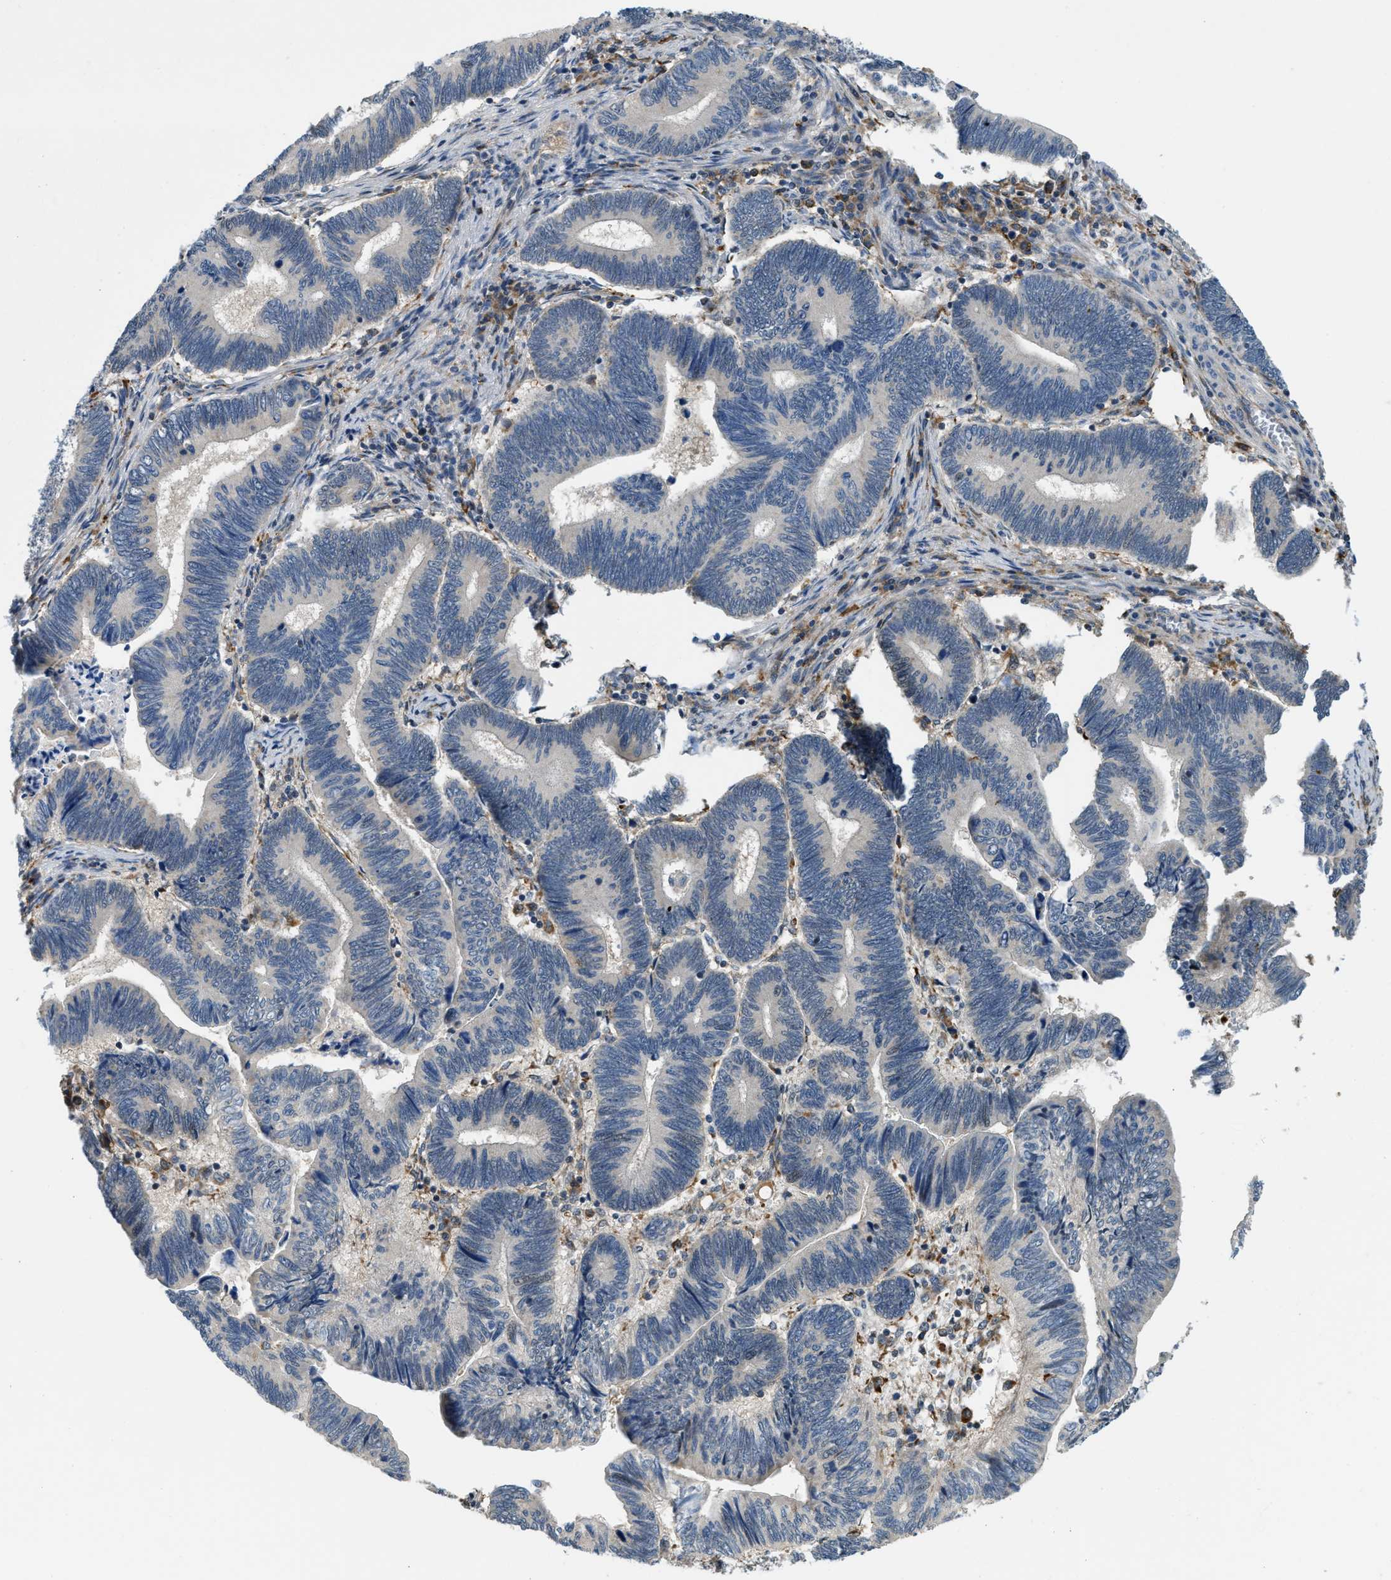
{"staining": {"intensity": "negative", "quantity": "none", "location": "none"}, "tissue": "pancreatic cancer", "cell_type": "Tumor cells", "image_type": "cancer", "snomed": [{"axis": "morphology", "description": "Adenocarcinoma, NOS"}, {"axis": "topography", "description": "Pancreas"}], "caption": "This is an IHC photomicrograph of pancreatic adenocarcinoma. There is no expression in tumor cells.", "gene": "STARD3NL", "patient": {"sex": "female", "age": 70}}